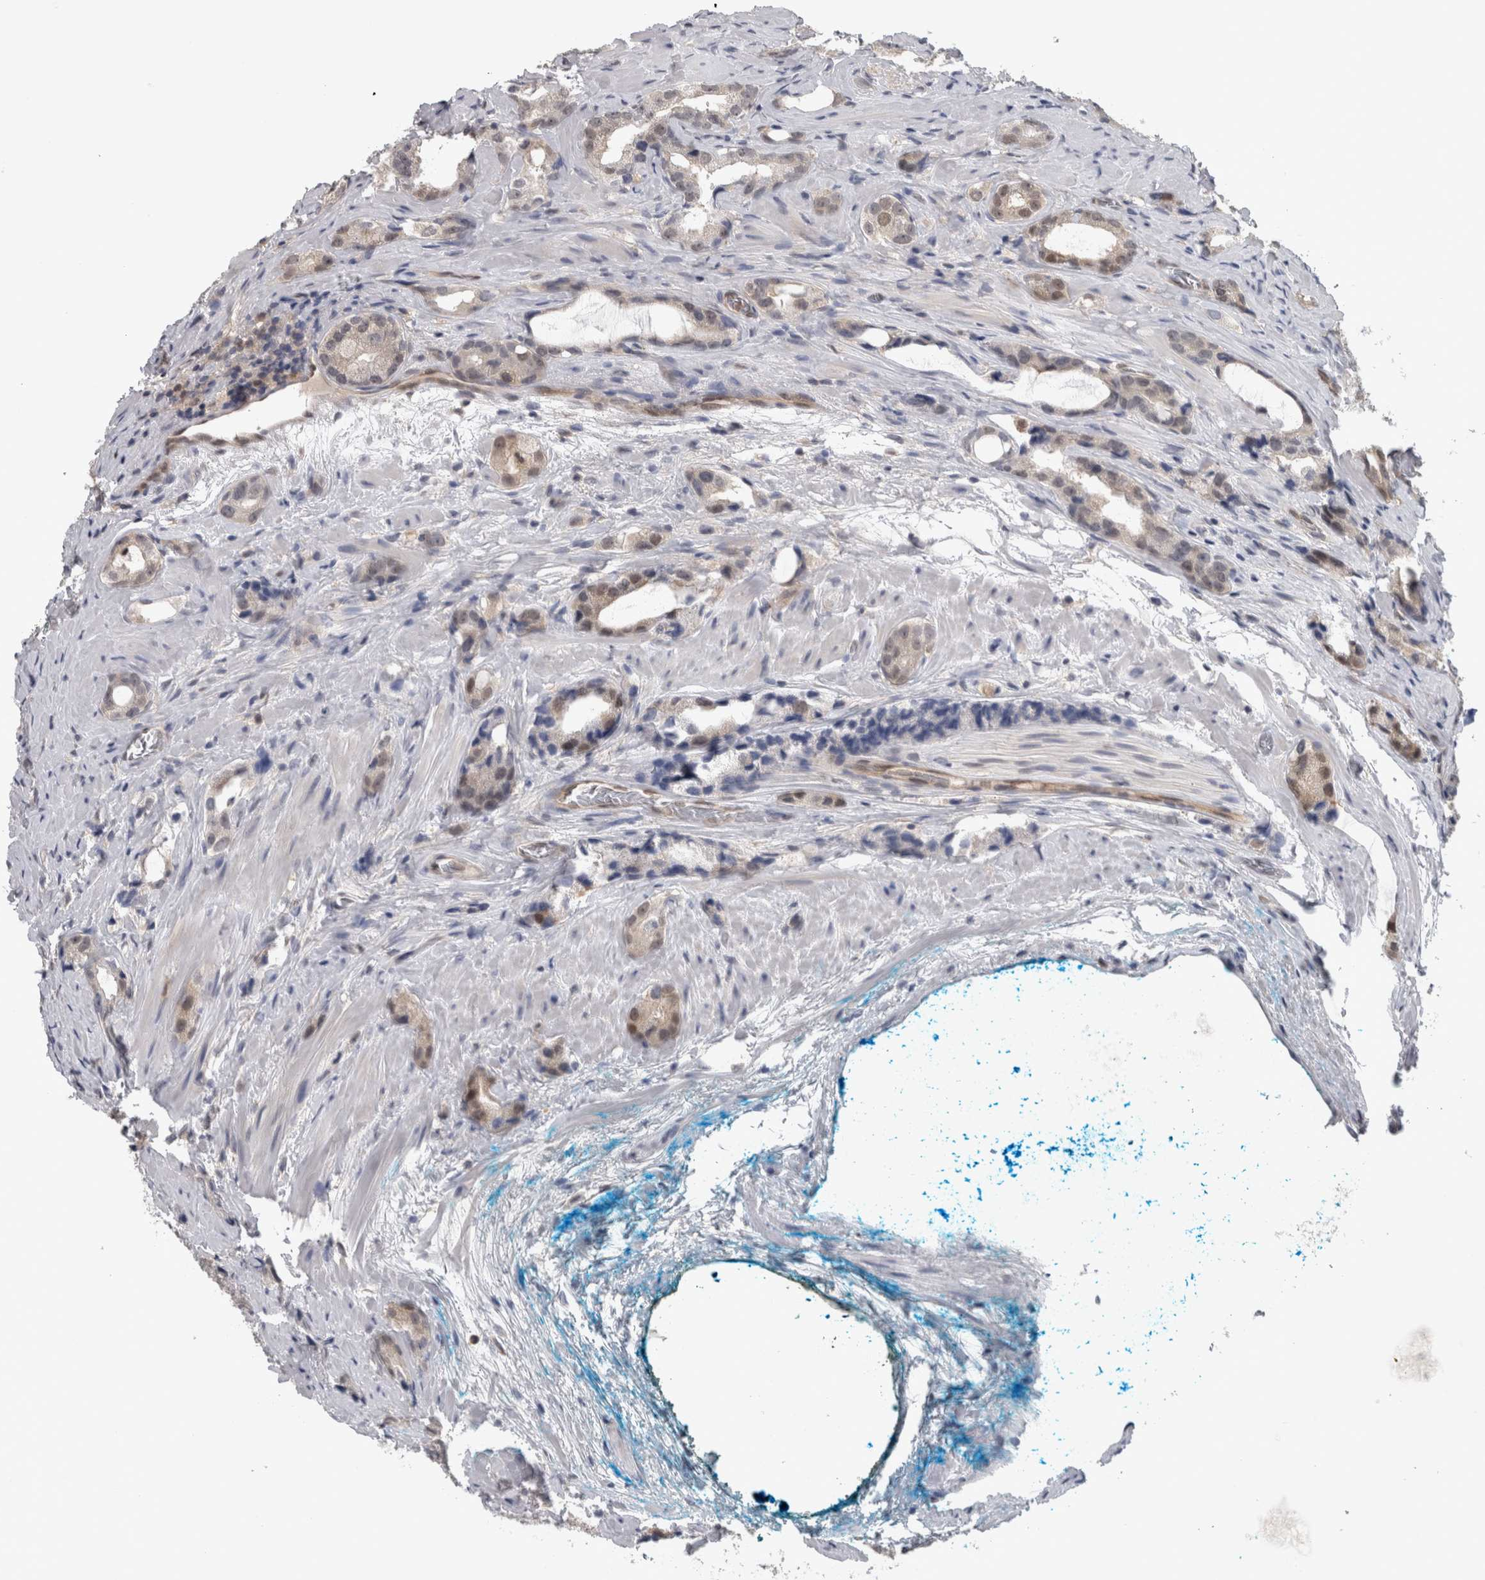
{"staining": {"intensity": "weak", "quantity": ">75%", "location": "cytoplasmic/membranous,nuclear"}, "tissue": "prostate cancer", "cell_type": "Tumor cells", "image_type": "cancer", "snomed": [{"axis": "morphology", "description": "Adenocarcinoma, High grade"}, {"axis": "topography", "description": "Prostate"}], "caption": "Immunohistochemical staining of prostate cancer (high-grade adenocarcinoma) displays low levels of weak cytoplasmic/membranous and nuclear positivity in approximately >75% of tumor cells.", "gene": "NAPRT", "patient": {"sex": "male", "age": 63}}